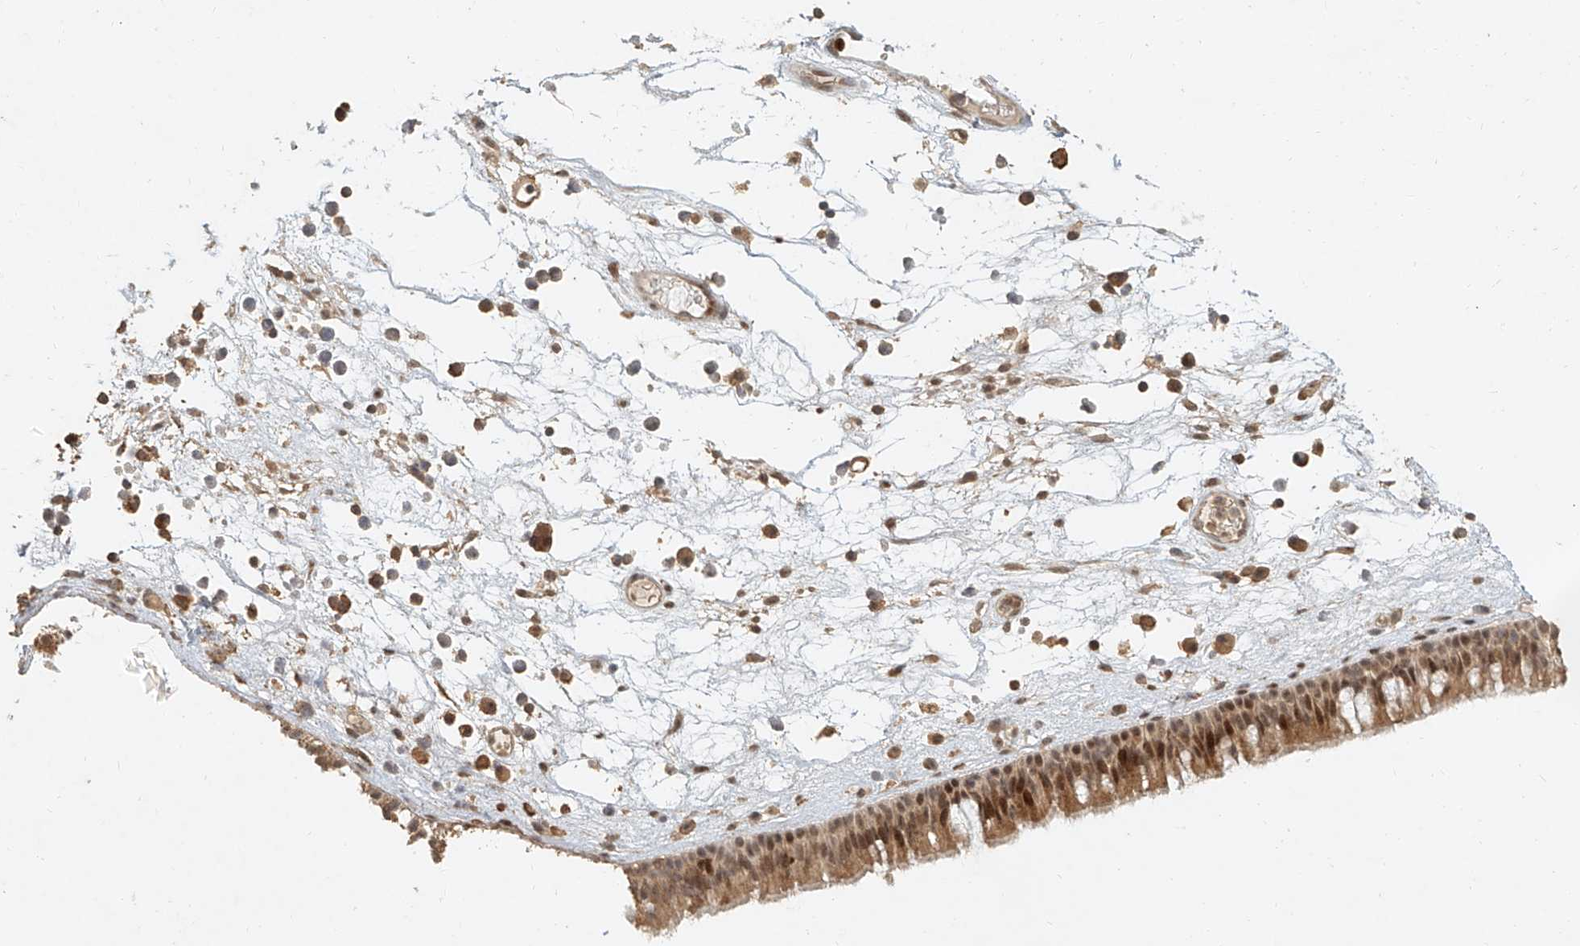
{"staining": {"intensity": "moderate", "quantity": ">75%", "location": "cytoplasmic/membranous,nuclear"}, "tissue": "nasopharynx", "cell_type": "Respiratory epithelial cells", "image_type": "normal", "snomed": [{"axis": "morphology", "description": "Normal tissue, NOS"}, {"axis": "morphology", "description": "Inflammation, NOS"}, {"axis": "morphology", "description": "Malignant melanoma, Metastatic site"}, {"axis": "topography", "description": "Nasopharynx"}], "caption": "There is medium levels of moderate cytoplasmic/membranous,nuclear staining in respiratory epithelial cells of benign nasopharynx, as demonstrated by immunohistochemical staining (brown color).", "gene": "CXorf58", "patient": {"sex": "male", "age": 70}}